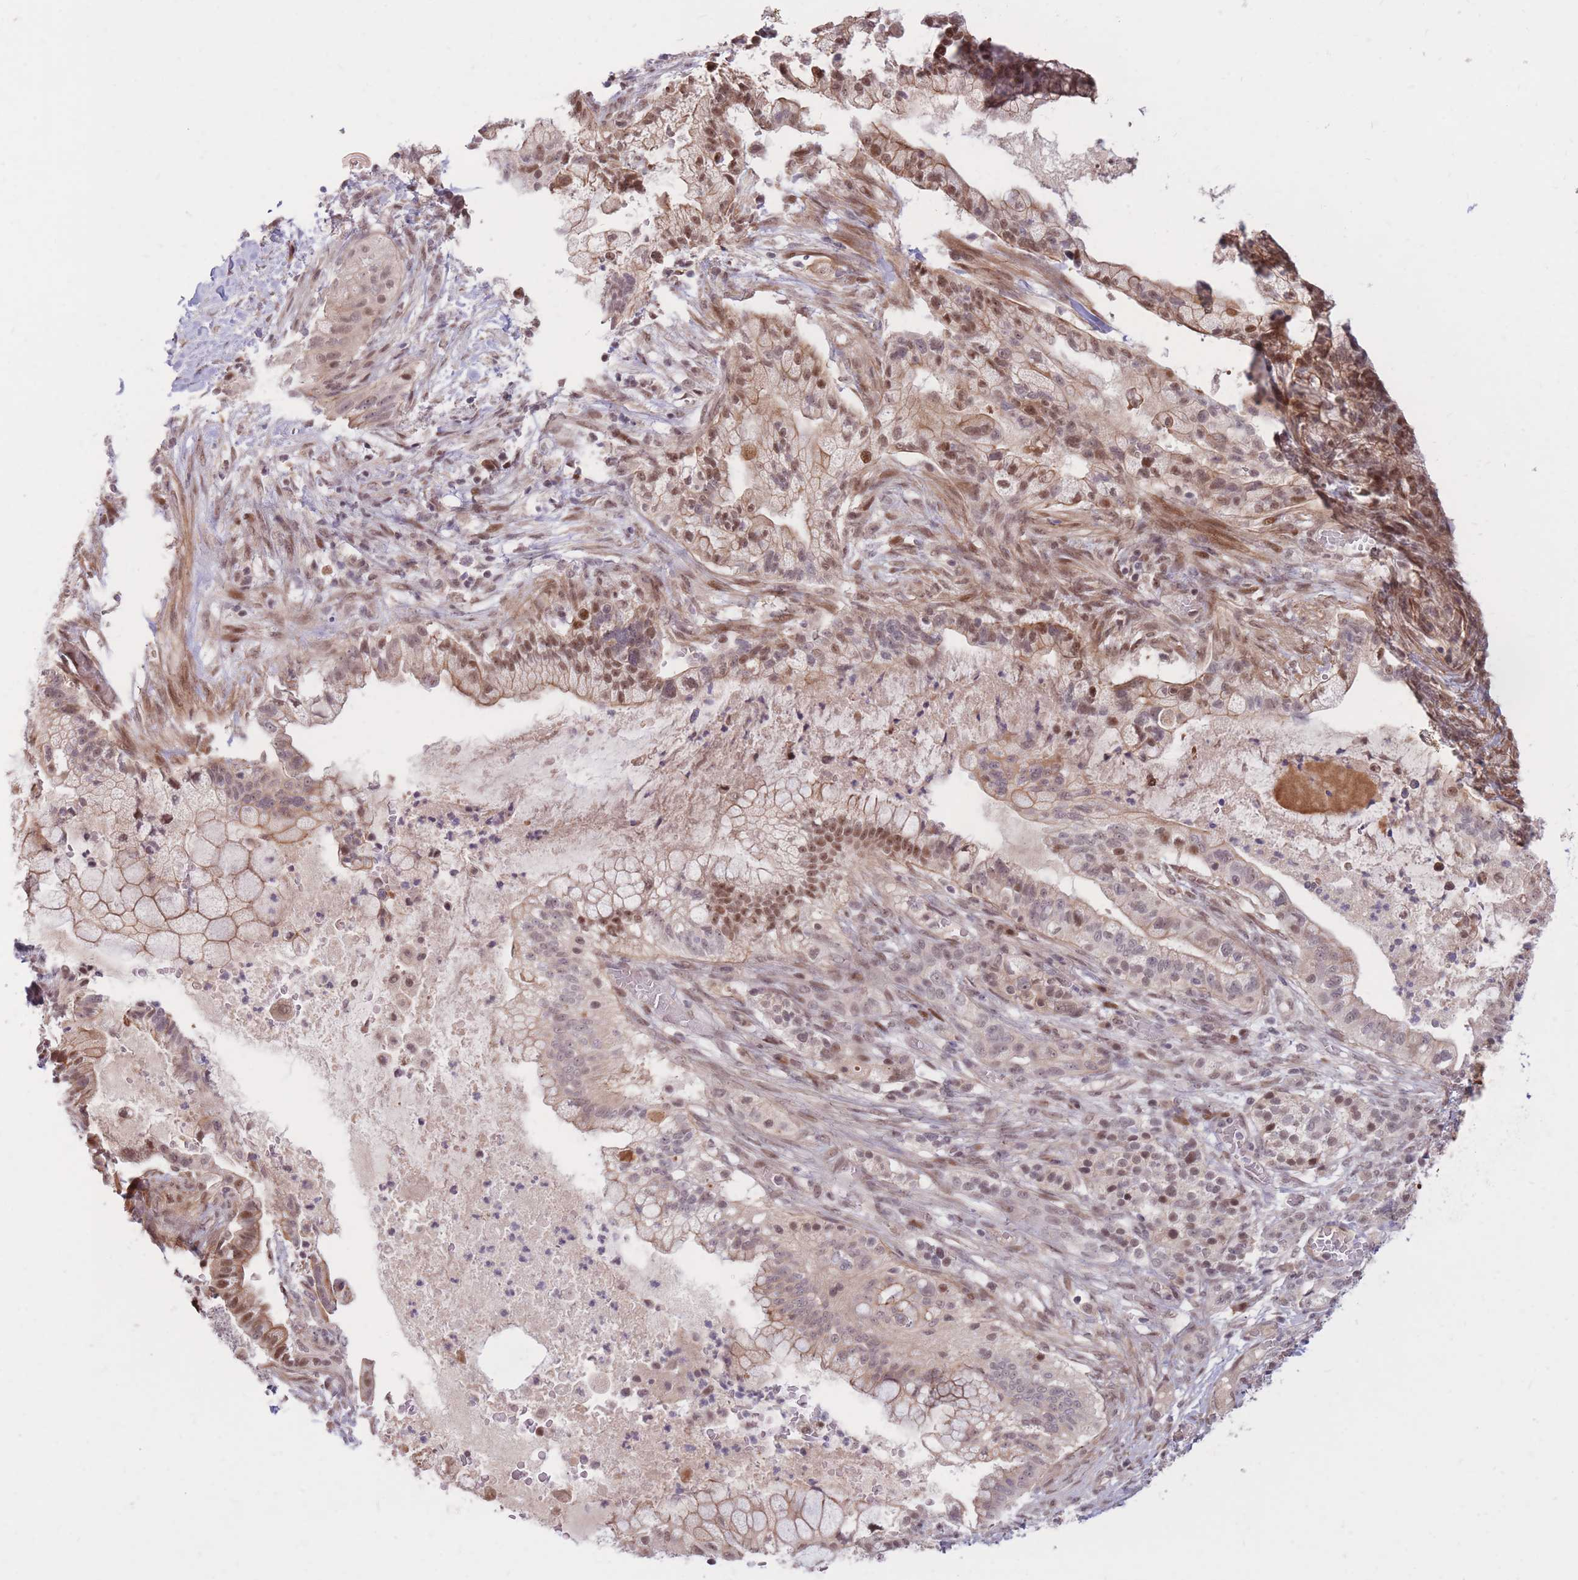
{"staining": {"intensity": "moderate", "quantity": "25%-75%", "location": "cytoplasmic/membranous,nuclear"}, "tissue": "pancreatic cancer", "cell_type": "Tumor cells", "image_type": "cancer", "snomed": [{"axis": "morphology", "description": "Adenocarcinoma, NOS"}, {"axis": "topography", "description": "Pancreas"}], "caption": "Protein staining by immunohistochemistry reveals moderate cytoplasmic/membranous and nuclear staining in about 25%-75% of tumor cells in adenocarcinoma (pancreatic). Using DAB (brown) and hematoxylin (blue) stains, captured at high magnification using brightfield microscopy.", "gene": "ERICH6B", "patient": {"sex": "male", "age": 44}}